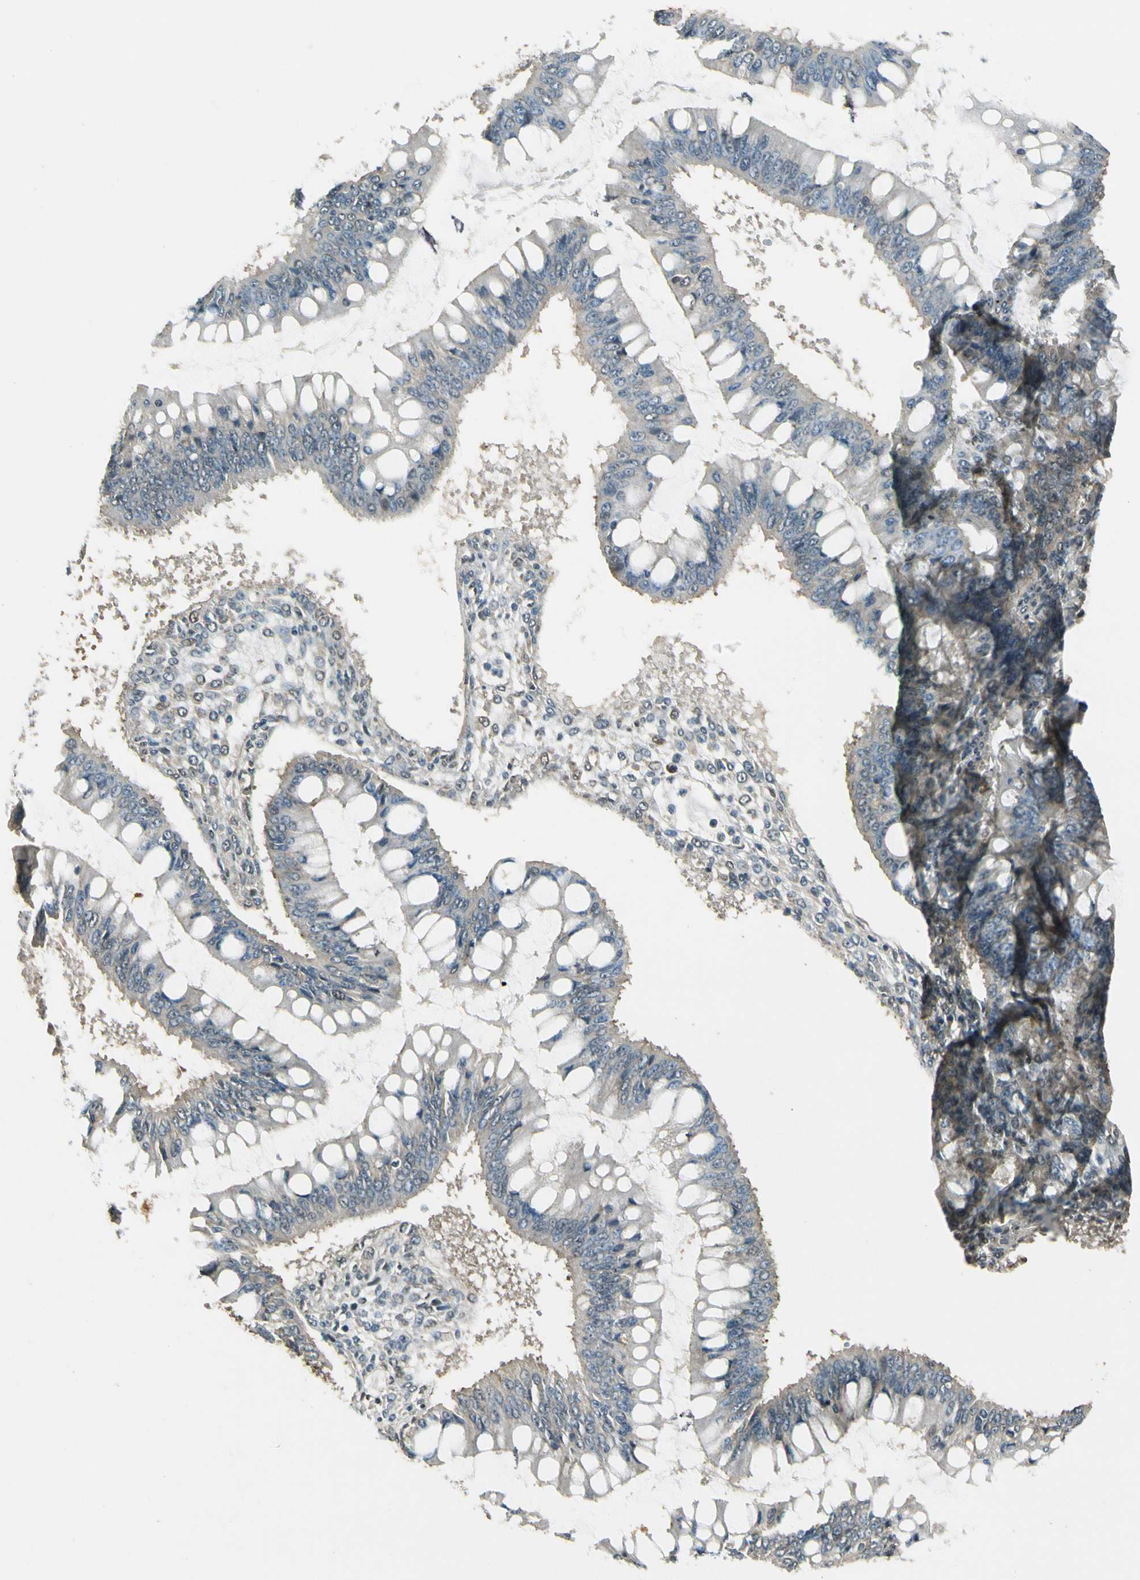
{"staining": {"intensity": "weak", "quantity": ">75%", "location": "cytoplasmic/membranous"}, "tissue": "ovarian cancer", "cell_type": "Tumor cells", "image_type": "cancer", "snomed": [{"axis": "morphology", "description": "Cystadenocarcinoma, mucinous, NOS"}, {"axis": "topography", "description": "Ovary"}], "caption": "Approximately >75% of tumor cells in ovarian mucinous cystadenocarcinoma demonstrate weak cytoplasmic/membranous protein staining as visualized by brown immunohistochemical staining.", "gene": "MCPH1", "patient": {"sex": "female", "age": 73}}